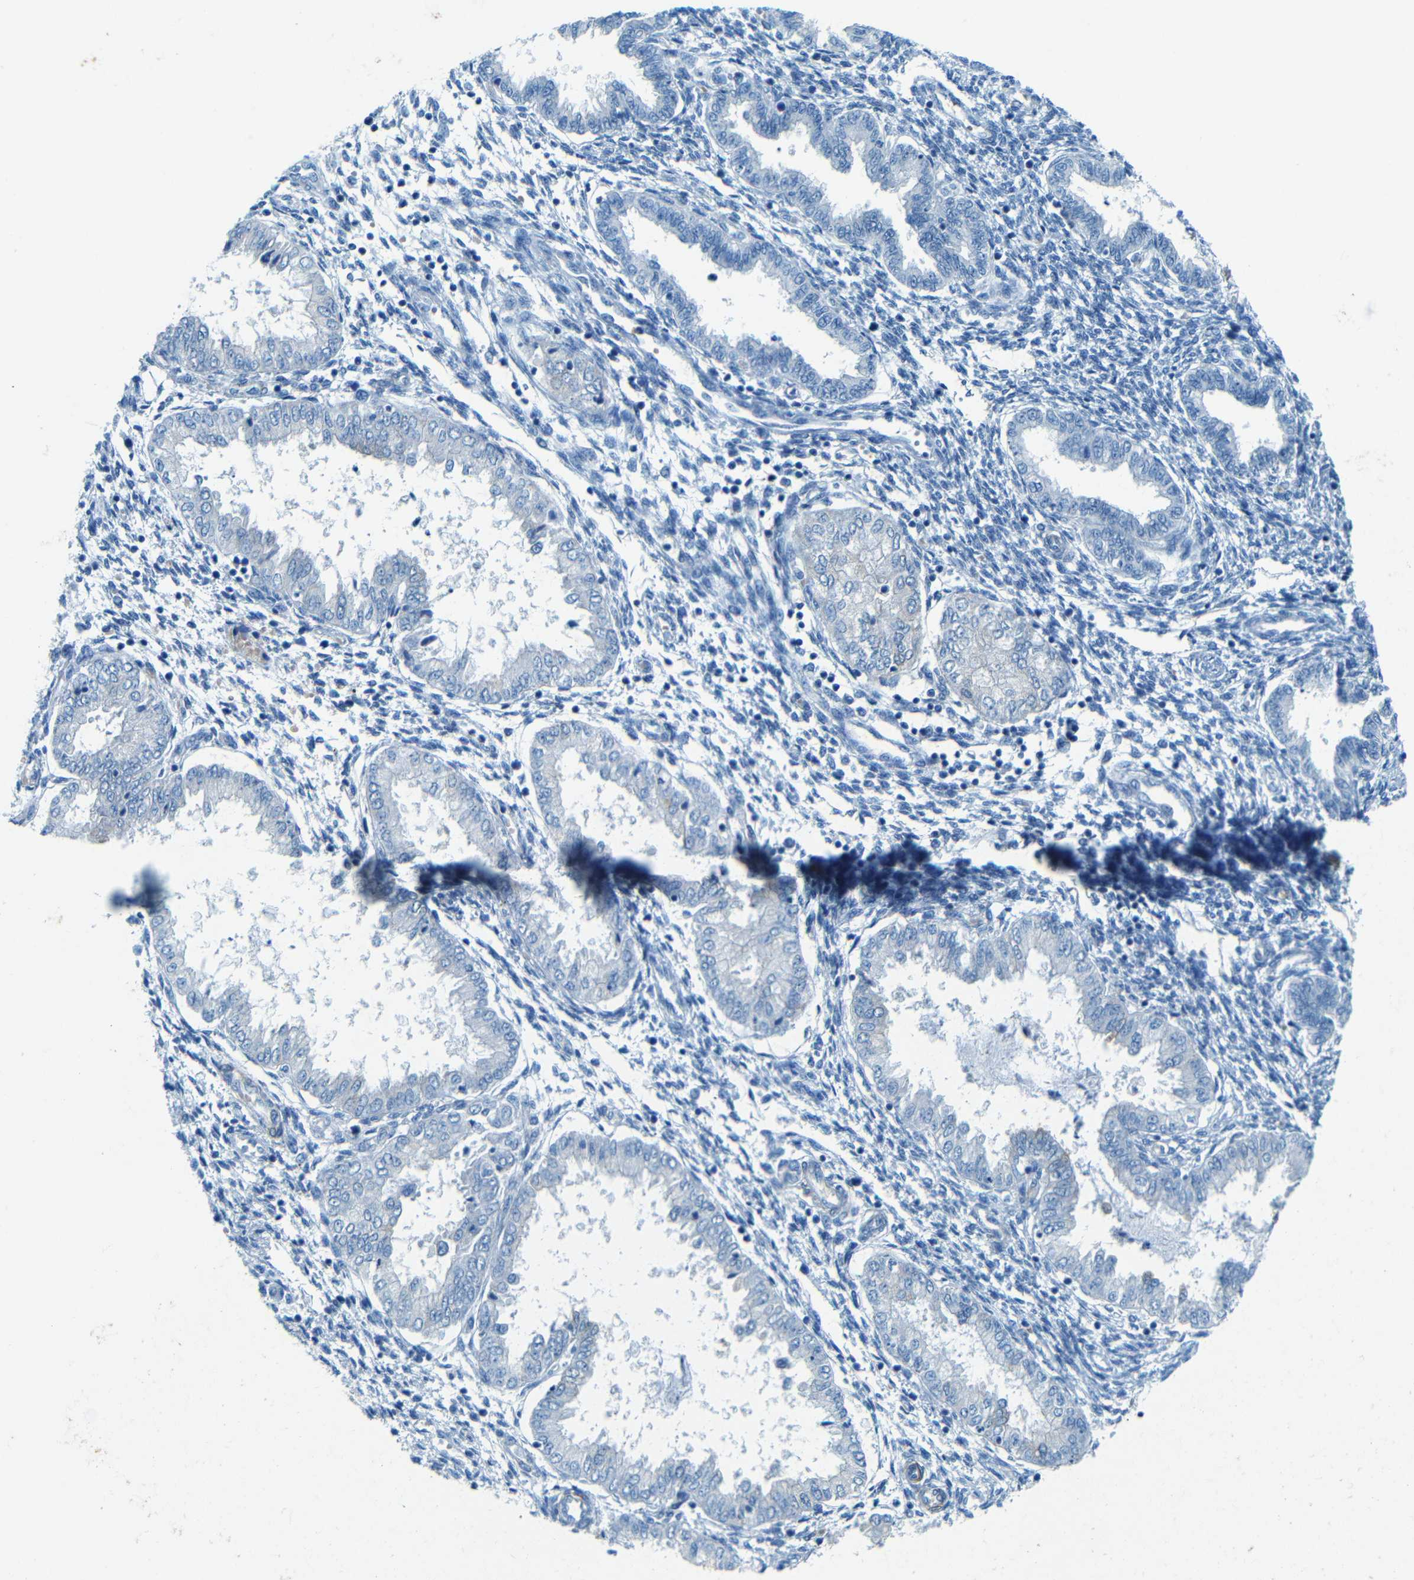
{"staining": {"intensity": "negative", "quantity": "none", "location": "none"}, "tissue": "endometrium", "cell_type": "Cells in endometrial stroma", "image_type": "normal", "snomed": [{"axis": "morphology", "description": "Normal tissue, NOS"}, {"axis": "topography", "description": "Endometrium"}], "caption": "A photomicrograph of endometrium stained for a protein demonstrates no brown staining in cells in endometrial stroma. (Stains: DAB immunohistochemistry with hematoxylin counter stain, Microscopy: brightfield microscopy at high magnification).", "gene": "MAP2", "patient": {"sex": "female", "age": 33}}